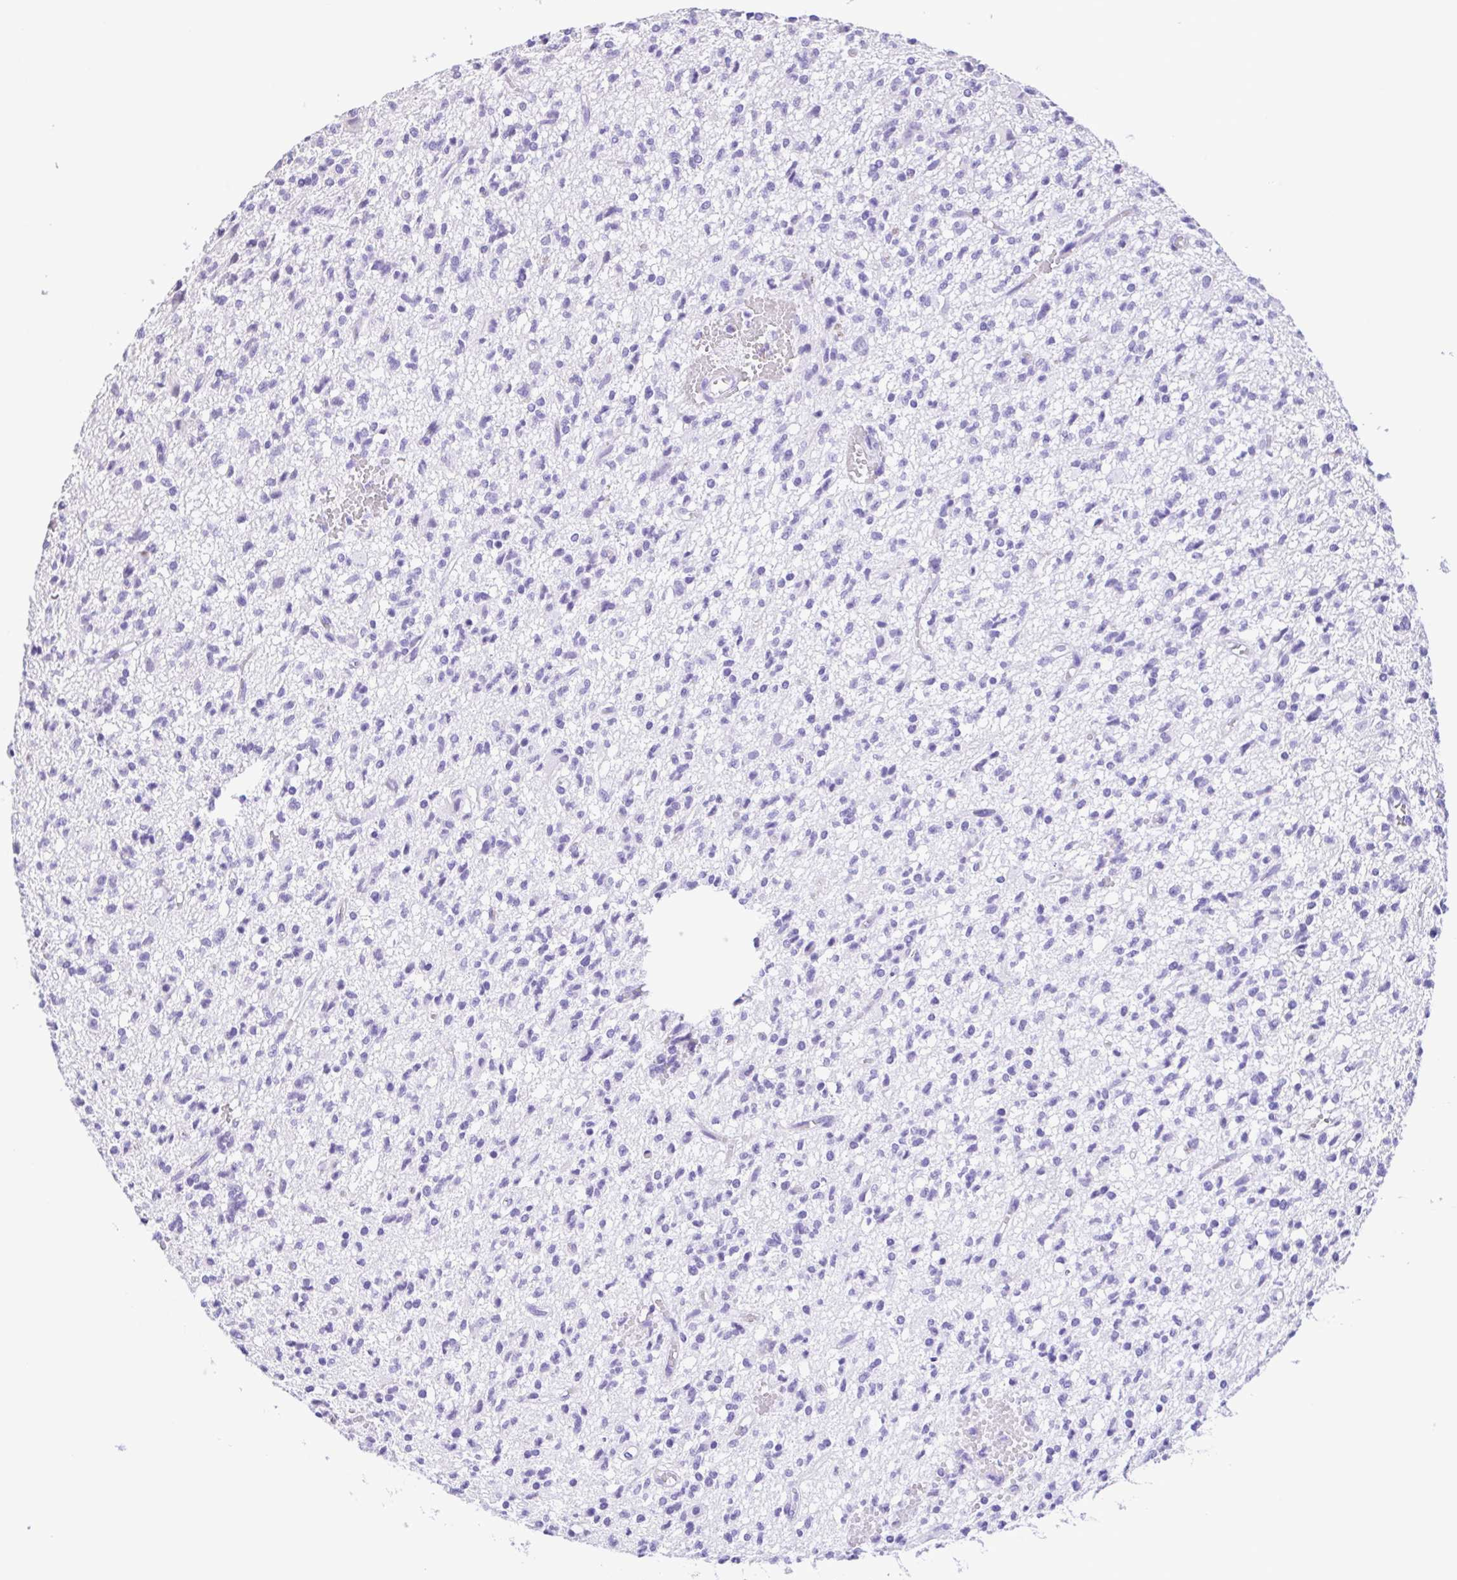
{"staining": {"intensity": "negative", "quantity": "none", "location": "none"}, "tissue": "glioma", "cell_type": "Tumor cells", "image_type": "cancer", "snomed": [{"axis": "morphology", "description": "Glioma, malignant, Low grade"}, {"axis": "topography", "description": "Brain"}], "caption": "The micrograph exhibits no staining of tumor cells in glioma.", "gene": "TGM3", "patient": {"sex": "male", "age": 64}}